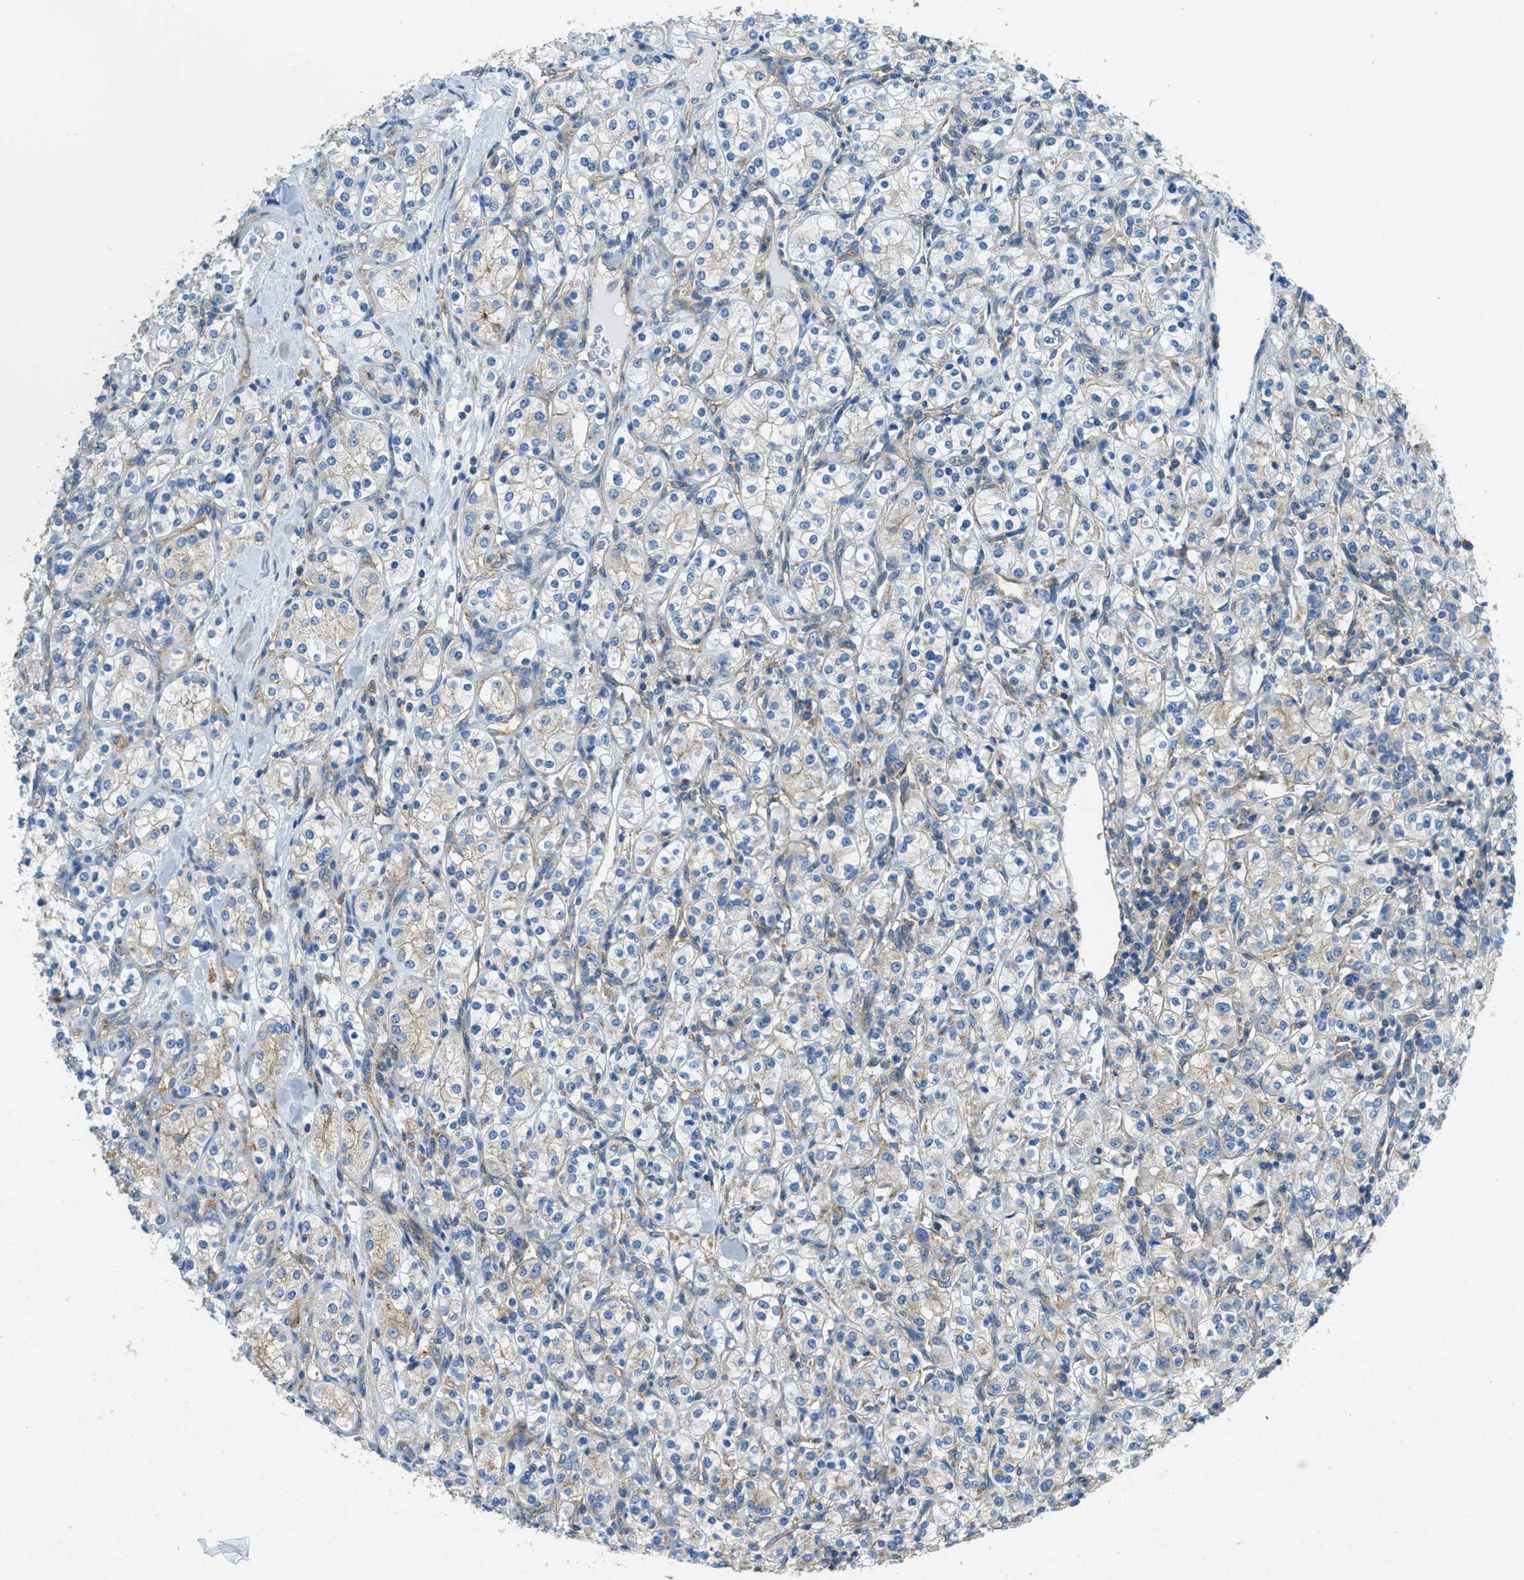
{"staining": {"intensity": "moderate", "quantity": "<25%", "location": "cytoplasmic/membranous"}, "tissue": "renal cancer", "cell_type": "Tumor cells", "image_type": "cancer", "snomed": [{"axis": "morphology", "description": "Adenocarcinoma, NOS"}, {"axis": "topography", "description": "Kidney"}], "caption": "The immunohistochemical stain labels moderate cytoplasmic/membranous expression in tumor cells of renal adenocarcinoma tissue.", "gene": "AP2B1", "patient": {"sex": "male", "age": 77}}